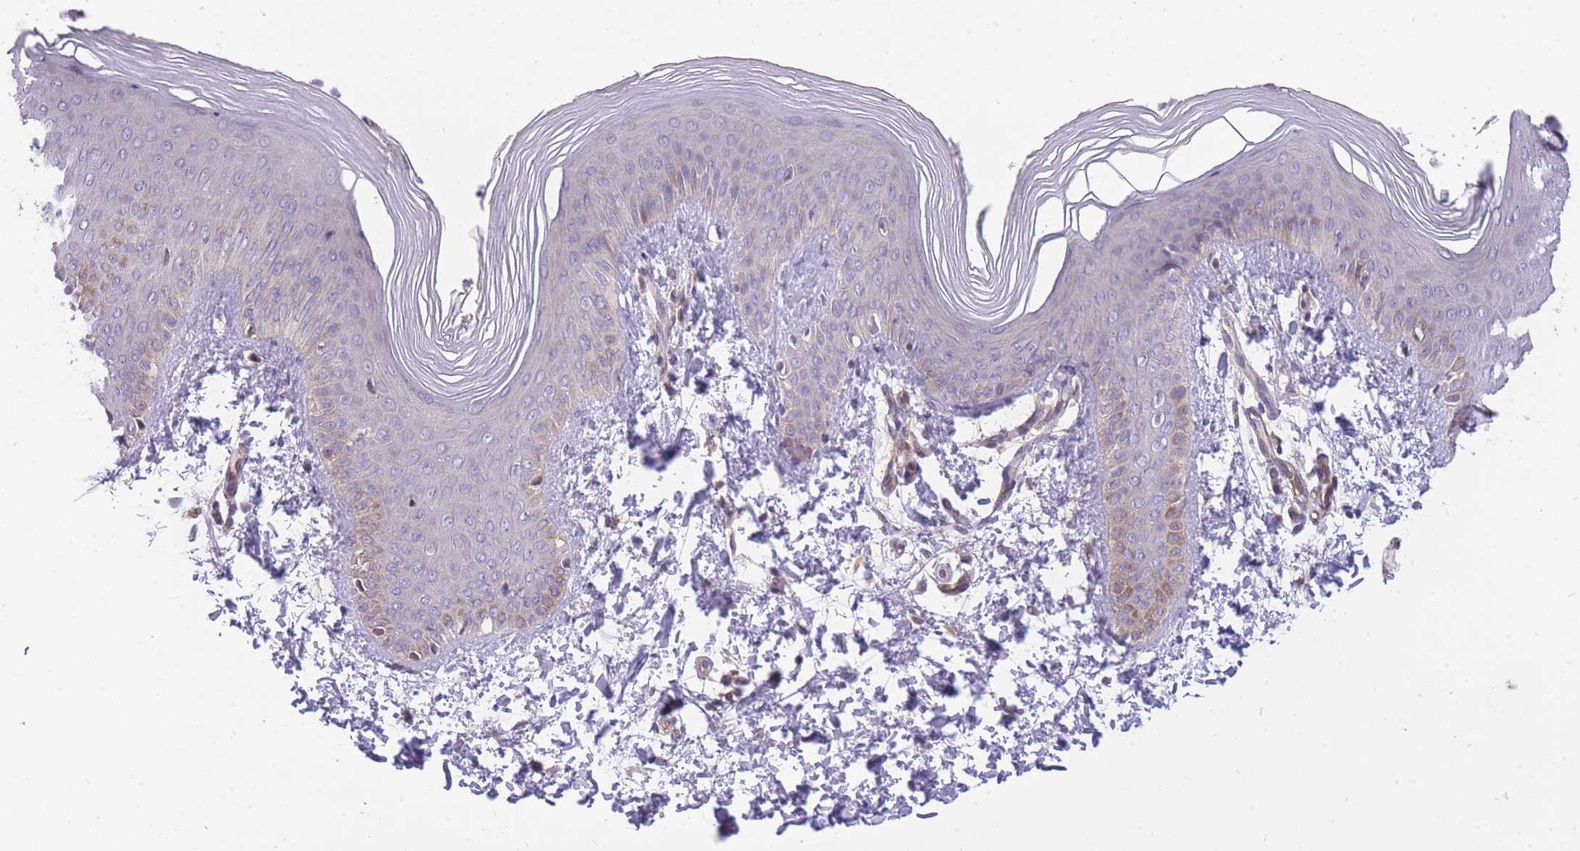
{"staining": {"intensity": "negative", "quantity": "none", "location": "none"}, "tissue": "skin", "cell_type": "Epidermal cells", "image_type": "normal", "snomed": [{"axis": "morphology", "description": "Normal tissue, NOS"}, {"axis": "morphology", "description": "Inflammation, NOS"}, {"axis": "topography", "description": "Soft tissue"}, {"axis": "topography", "description": "Anal"}], "caption": "High magnification brightfield microscopy of normal skin stained with DAB (brown) and counterstained with hematoxylin (blue): epidermal cells show no significant staining.", "gene": "CRYGN", "patient": {"sex": "female", "age": 15}}